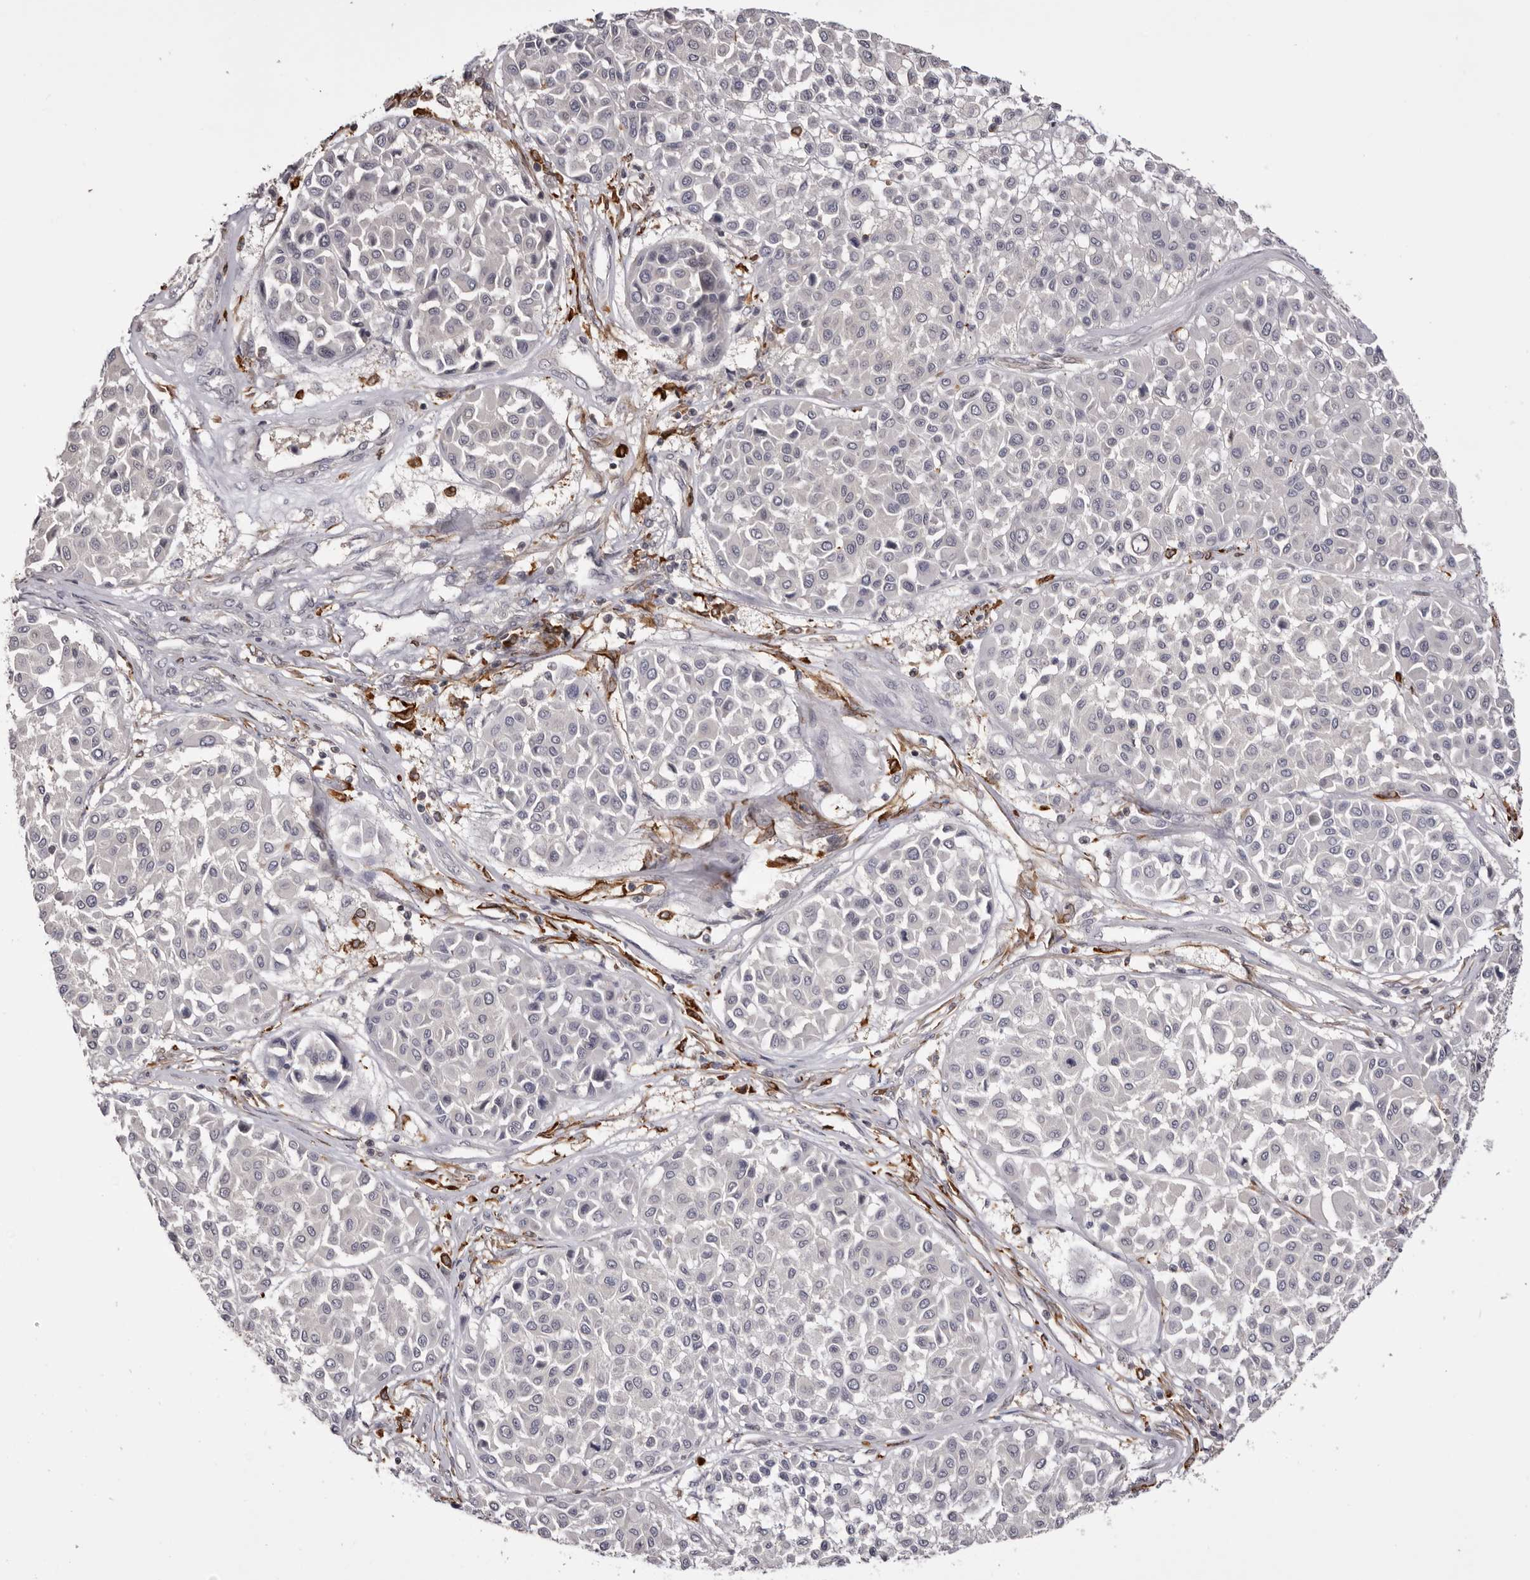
{"staining": {"intensity": "negative", "quantity": "none", "location": "none"}, "tissue": "melanoma", "cell_type": "Tumor cells", "image_type": "cancer", "snomed": [{"axis": "morphology", "description": "Malignant melanoma, Metastatic site"}, {"axis": "topography", "description": "Soft tissue"}], "caption": "This is an immunohistochemistry (IHC) image of human malignant melanoma (metastatic site). There is no positivity in tumor cells.", "gene": "TNNI1", "patient": {"sex": "male", "age": 41}}